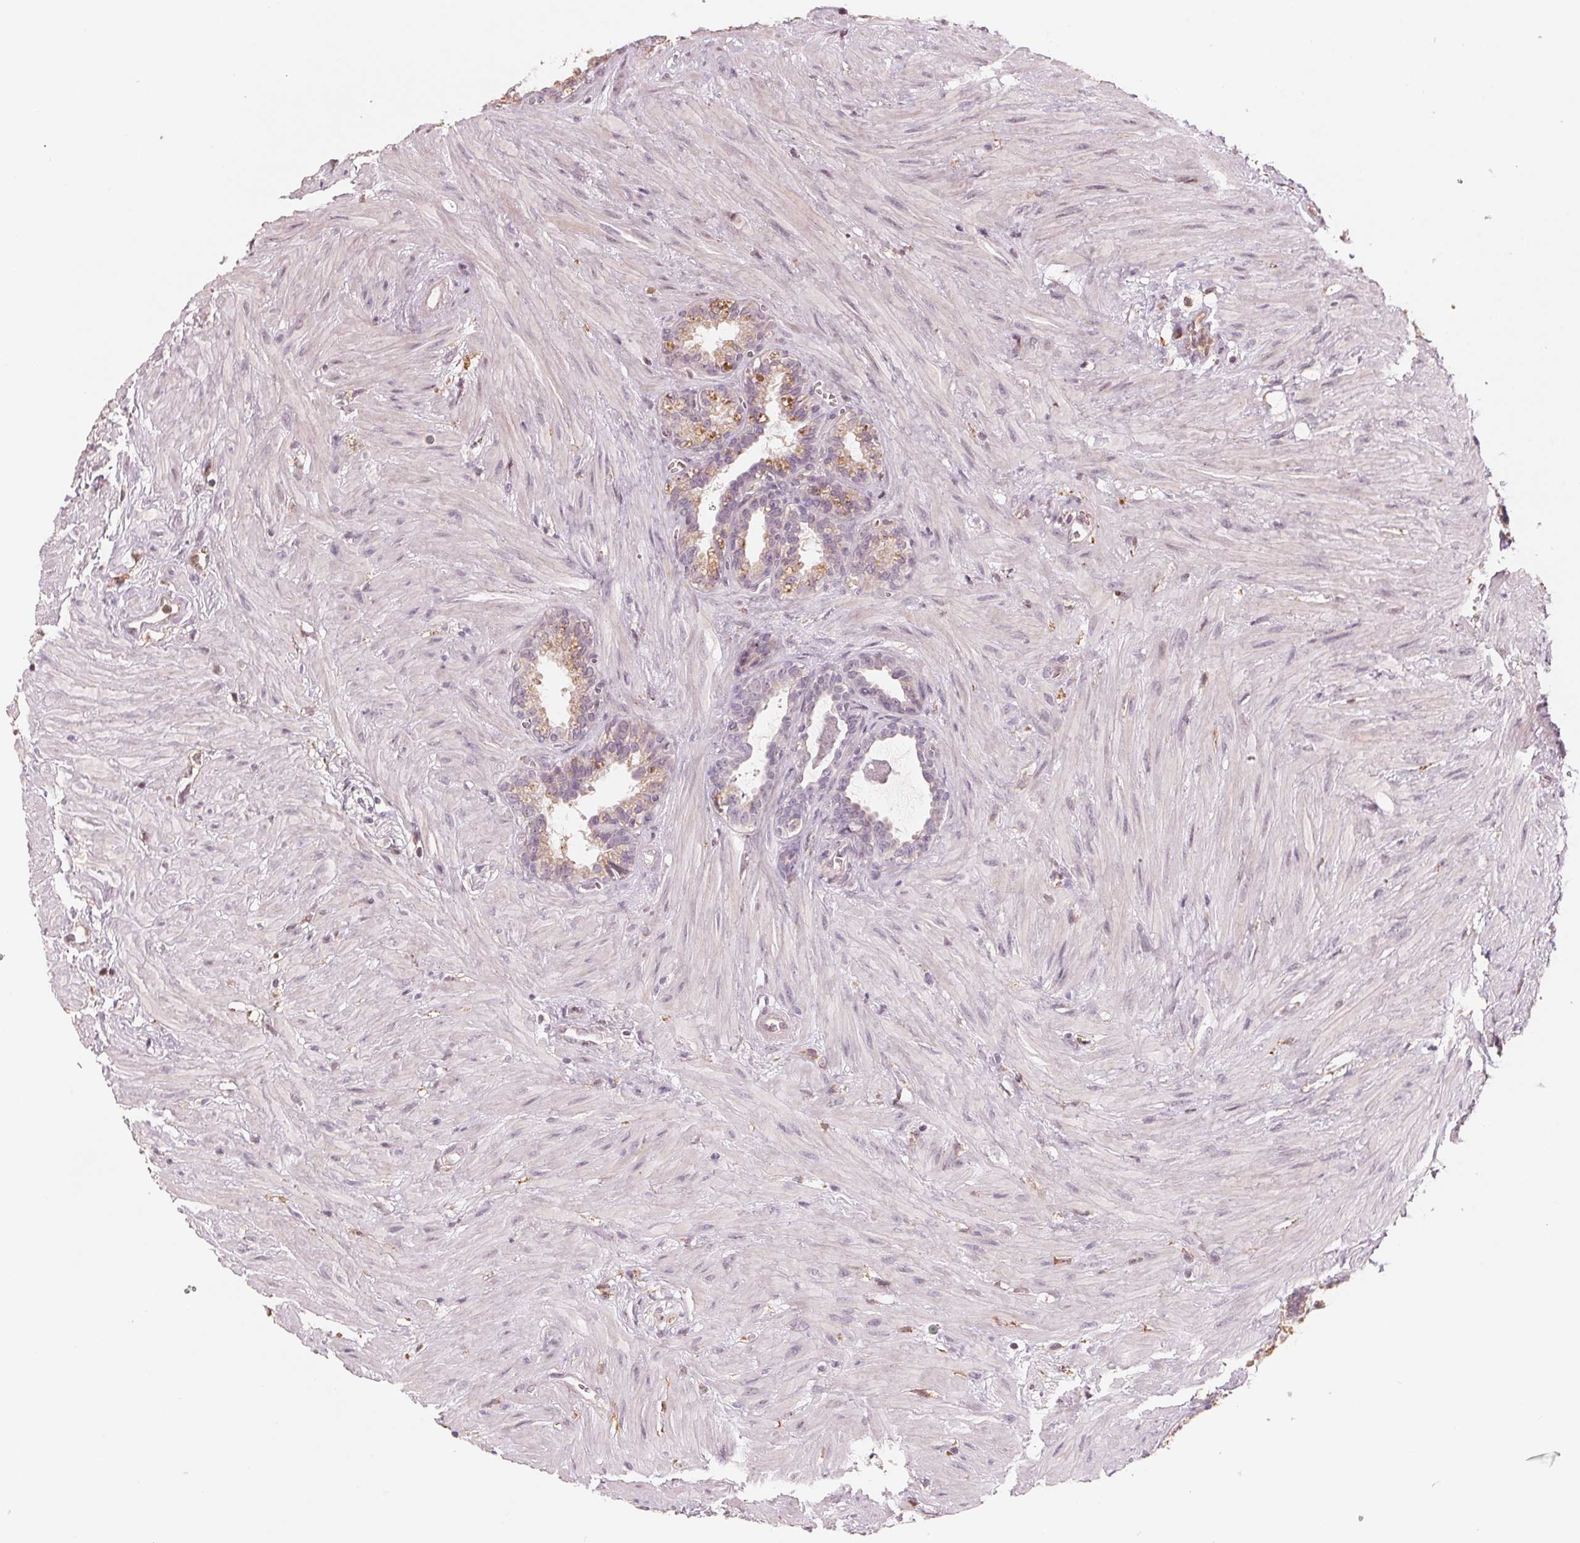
{"staining": {"intensity": "weak", "quantity": "<25%", "location": "cytoplasmic/membranous"}, "tissue": "seminal vesicle", "cell_type": "Glandular cells", "image_type": "normal", "snomed": [{"axis": "morphology", "description": "Normal tissue, NOS"}, {"axis": "topography", "description": "Seminal veicle"}], "caption": "Glandular cells are negative for brown protein staining in benign seminal vesicle. (DAB immunohistochemistry visualized using brightfield microscopy, high magnification).", "gene": "IL9R", "patient": {"sex": "male", "age": 76}}